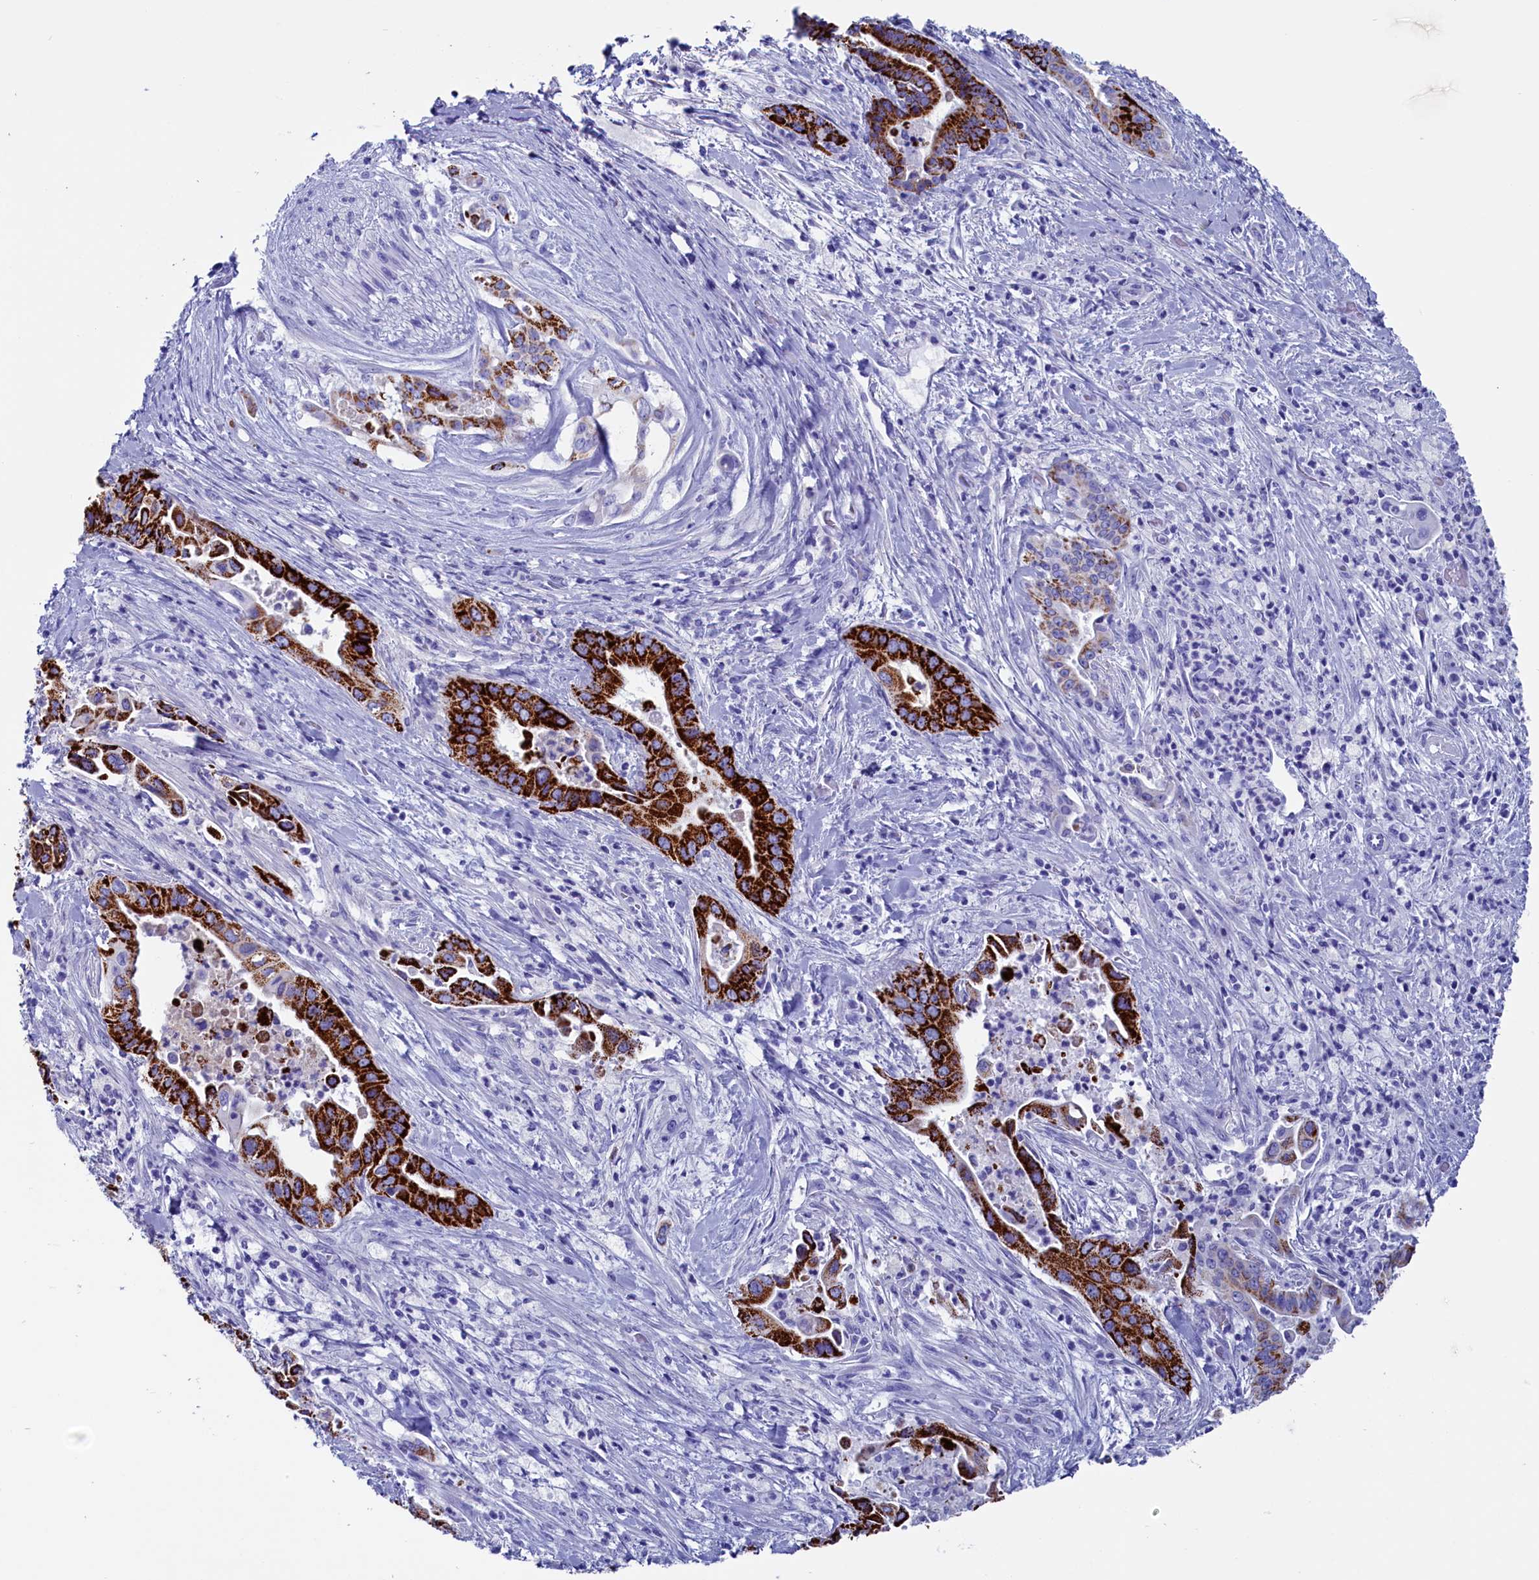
{"staining": {"intensity": "strong", "quantity": ">75%", "location": "cytoplasmic/membranous"}, "tissue": "pancreatic cancer", "cell_type": "Tumor cells", "image_type": "cancer", "snomed": [{"axis": "morphology", "description": "Adenocarcinoma, NOS"}, {"axis": "topography", "description": "Pancreas"}], "caption": "Protein expression analysis of pancreatic cancer shows strong cytoplasmic/membranous expression in about >75% of tumor cells. Nuclei are stained in blue.", "gene": "ANKRD29", "patient": {"sex": "female", "age": 77}}